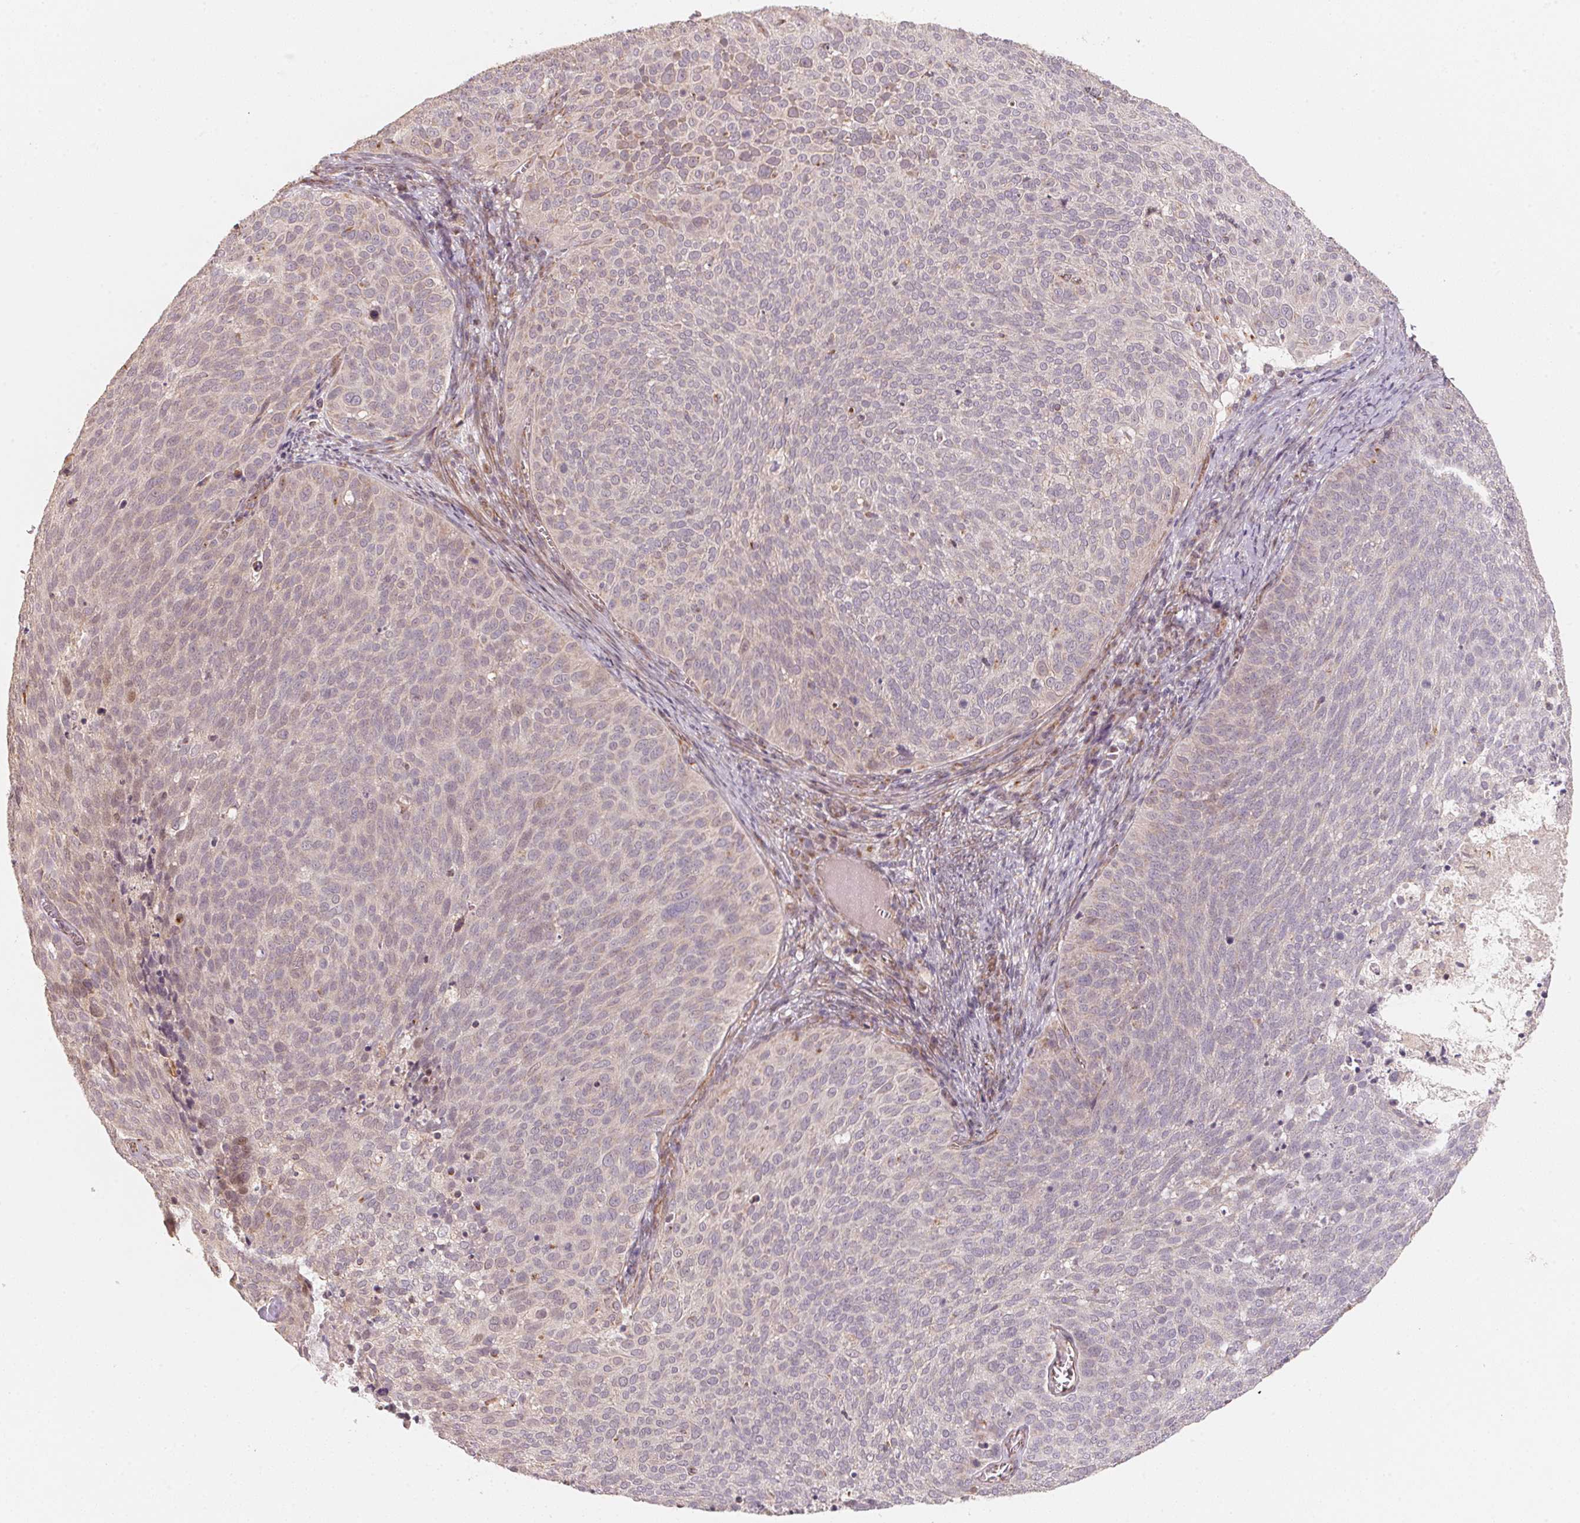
{"staining": {"intensity": "negative", "quantity": "none", "location": "none"}, "tissue": "cervical cancer", "cell_type": "Tumor cells", "image_type": "cancer", "snomed": [{"axis": "morphology", "description": "Squamous cell carcinoma, NOS"}, {"axis": "topography", "description": "Cervix"}], "caption": "IHC photomicrograph of human squamous cell carcinoma (cervical) stained for a protein (brown), which reveals no positivity in tumor cells.", "gene": "TSPAN12", "patient": {"sex": "female", "age": 39}}